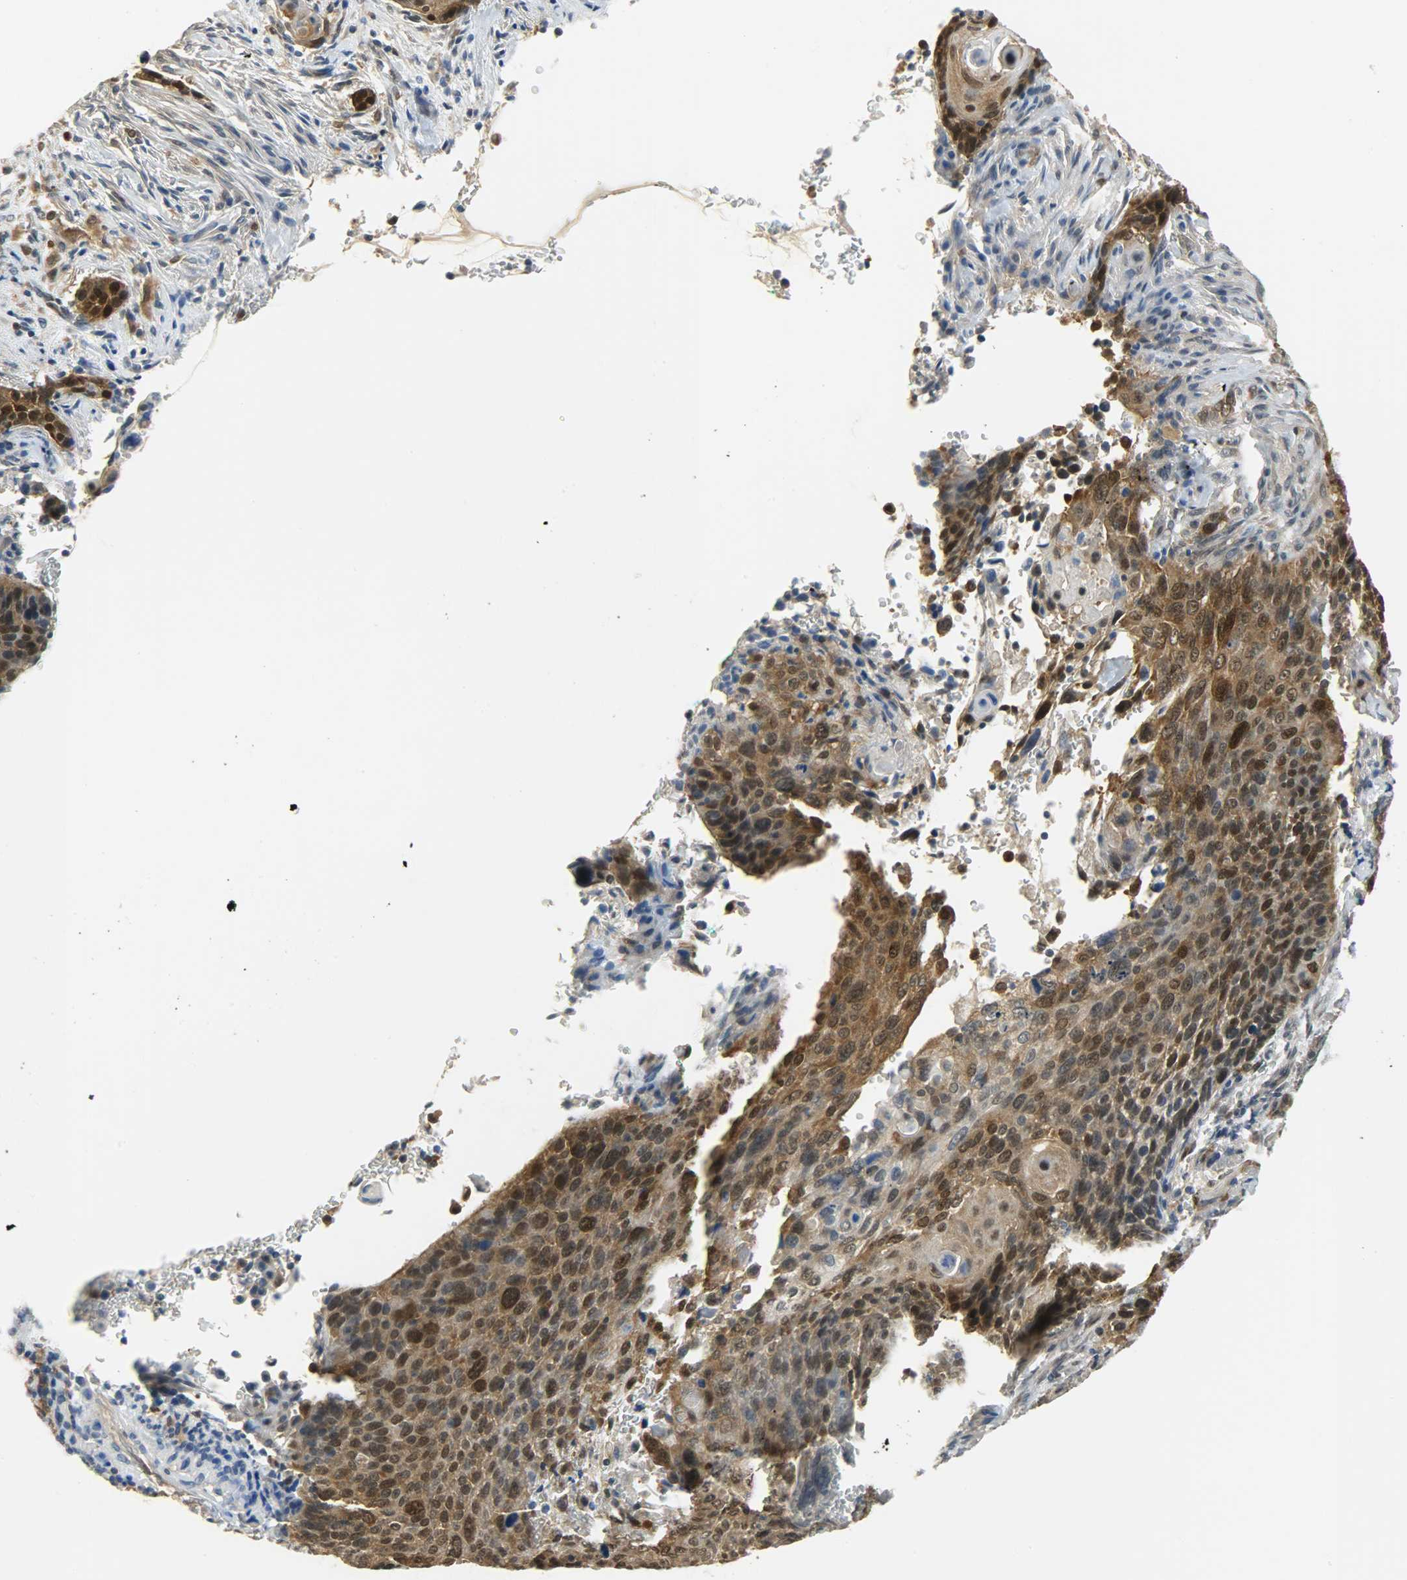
{"staining": {"intensity": "strong", "quantity": ">75%", "location": "cytoplasmic/membranous,nuclear"}, "tissue": "cervical cancer", "cell_type": "Tumor cells", "image_type": "cancer", "snomed": [{"axis": "morphology", "description": "Squamous cell carcinoma, NOS"}, {"axis": "topography", "description": "Cervix"}], "caption": "Protein analysis of cervical squamous cell carcinoma tissue displays strong cytoplasmic/membranous and nuclear staining in approximately >75% of tumor cells.", "gene": "EIF4EBP1", "patient": {"sex": "female", "age": 33}}